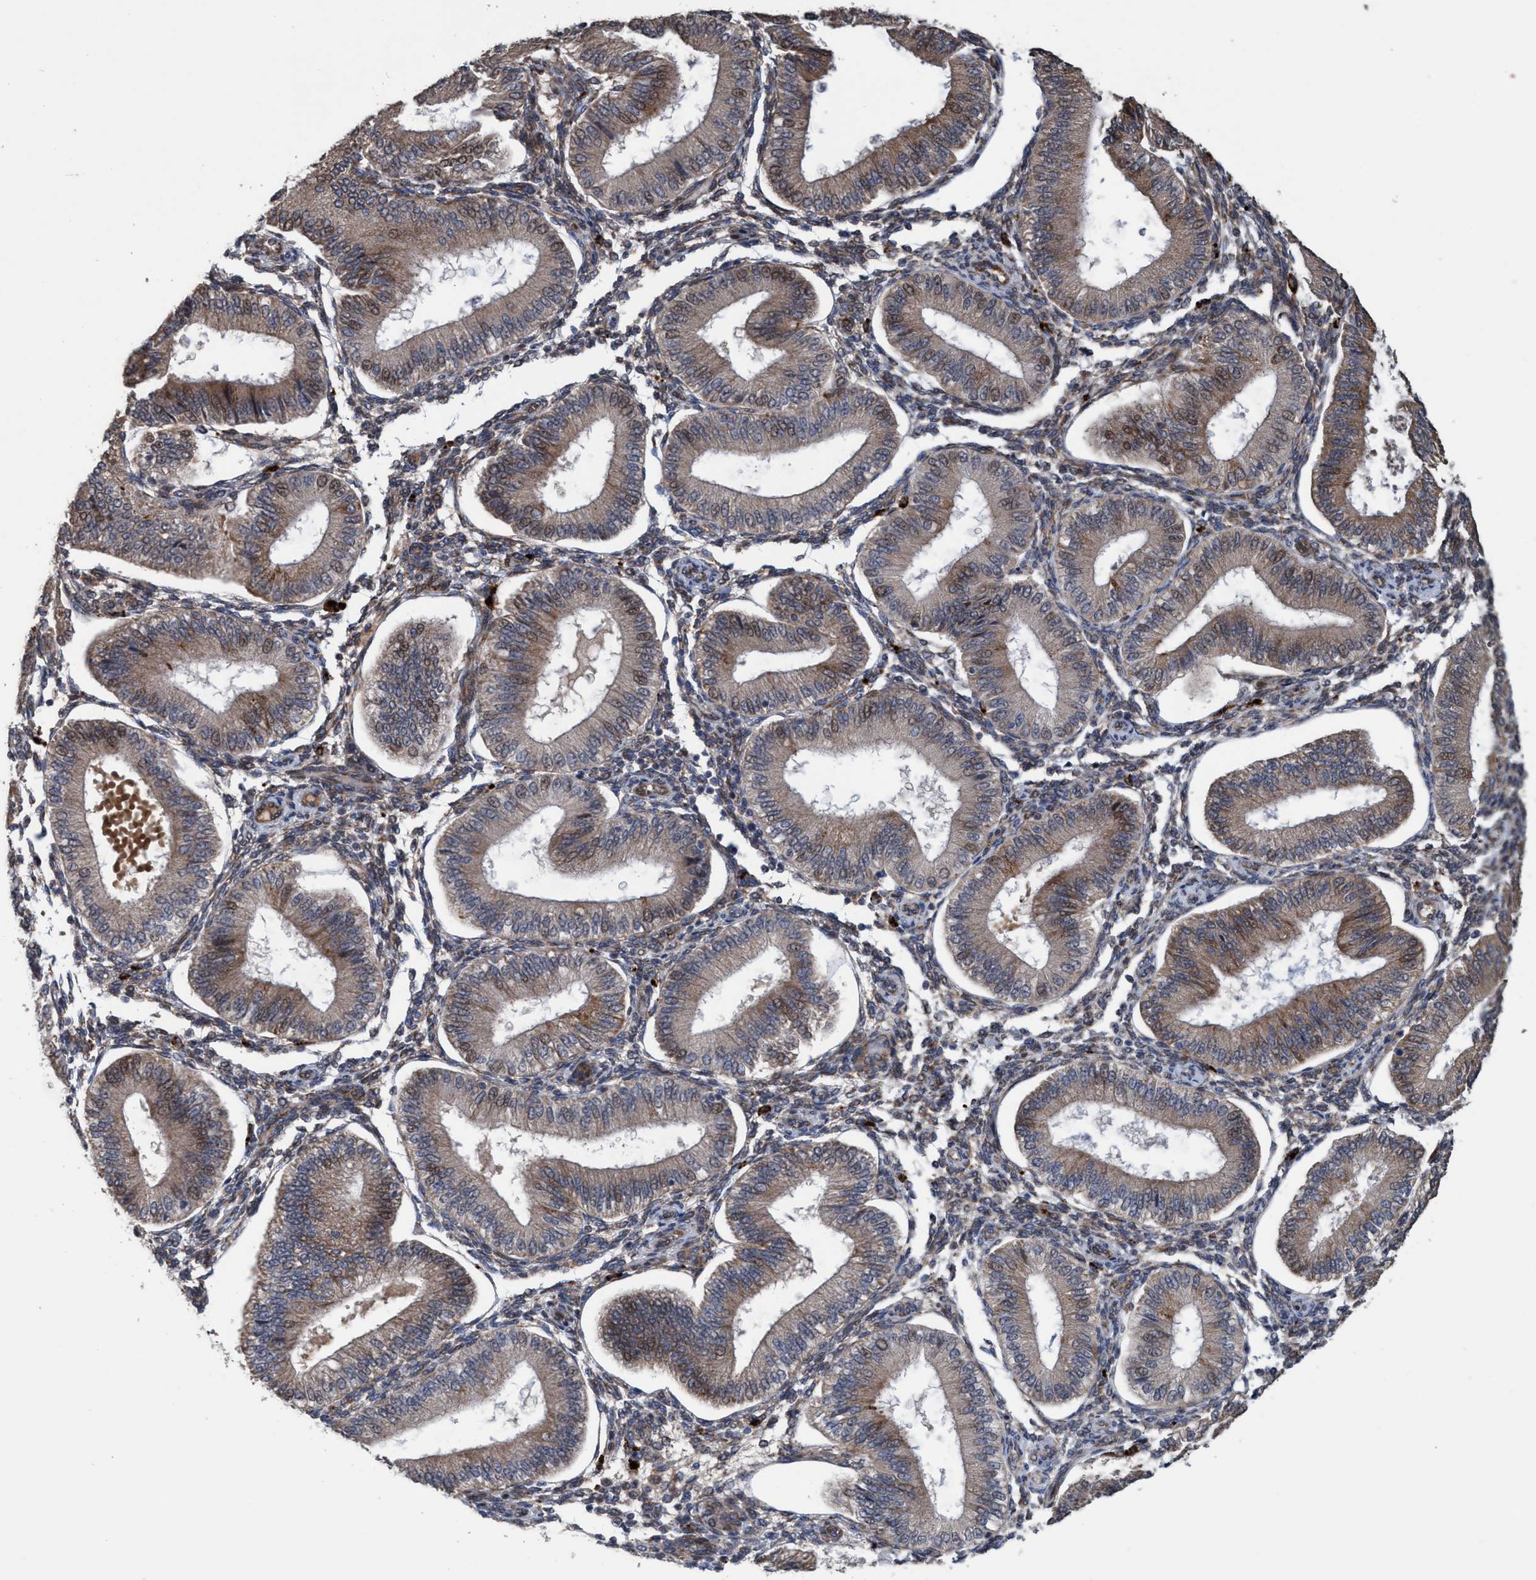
{"staining": {"intensity": "moderate", "quantity": "25%-75%", "location": "cytoplasmic/membranous"}, "tissue": "endometrium", "cell_type": "Cells in endometrial stroma", "image_type": "normal", "snomed": [{"axis": "morphology", "description": "Normal tissue, NOS"}, {"axis": "topography", "description": "Endometrium"}], "caption": "This histopathology image shows benign endometrium stained with immunohistochemistry to label a protein in brown. The cytoplasmic/membranous of cells in endometrial stroma show moderate positivity for the protein. Nuclei are counter-stained blue.", "gene": "BBS9", "patient": {"sex": "female", "age": 39}}